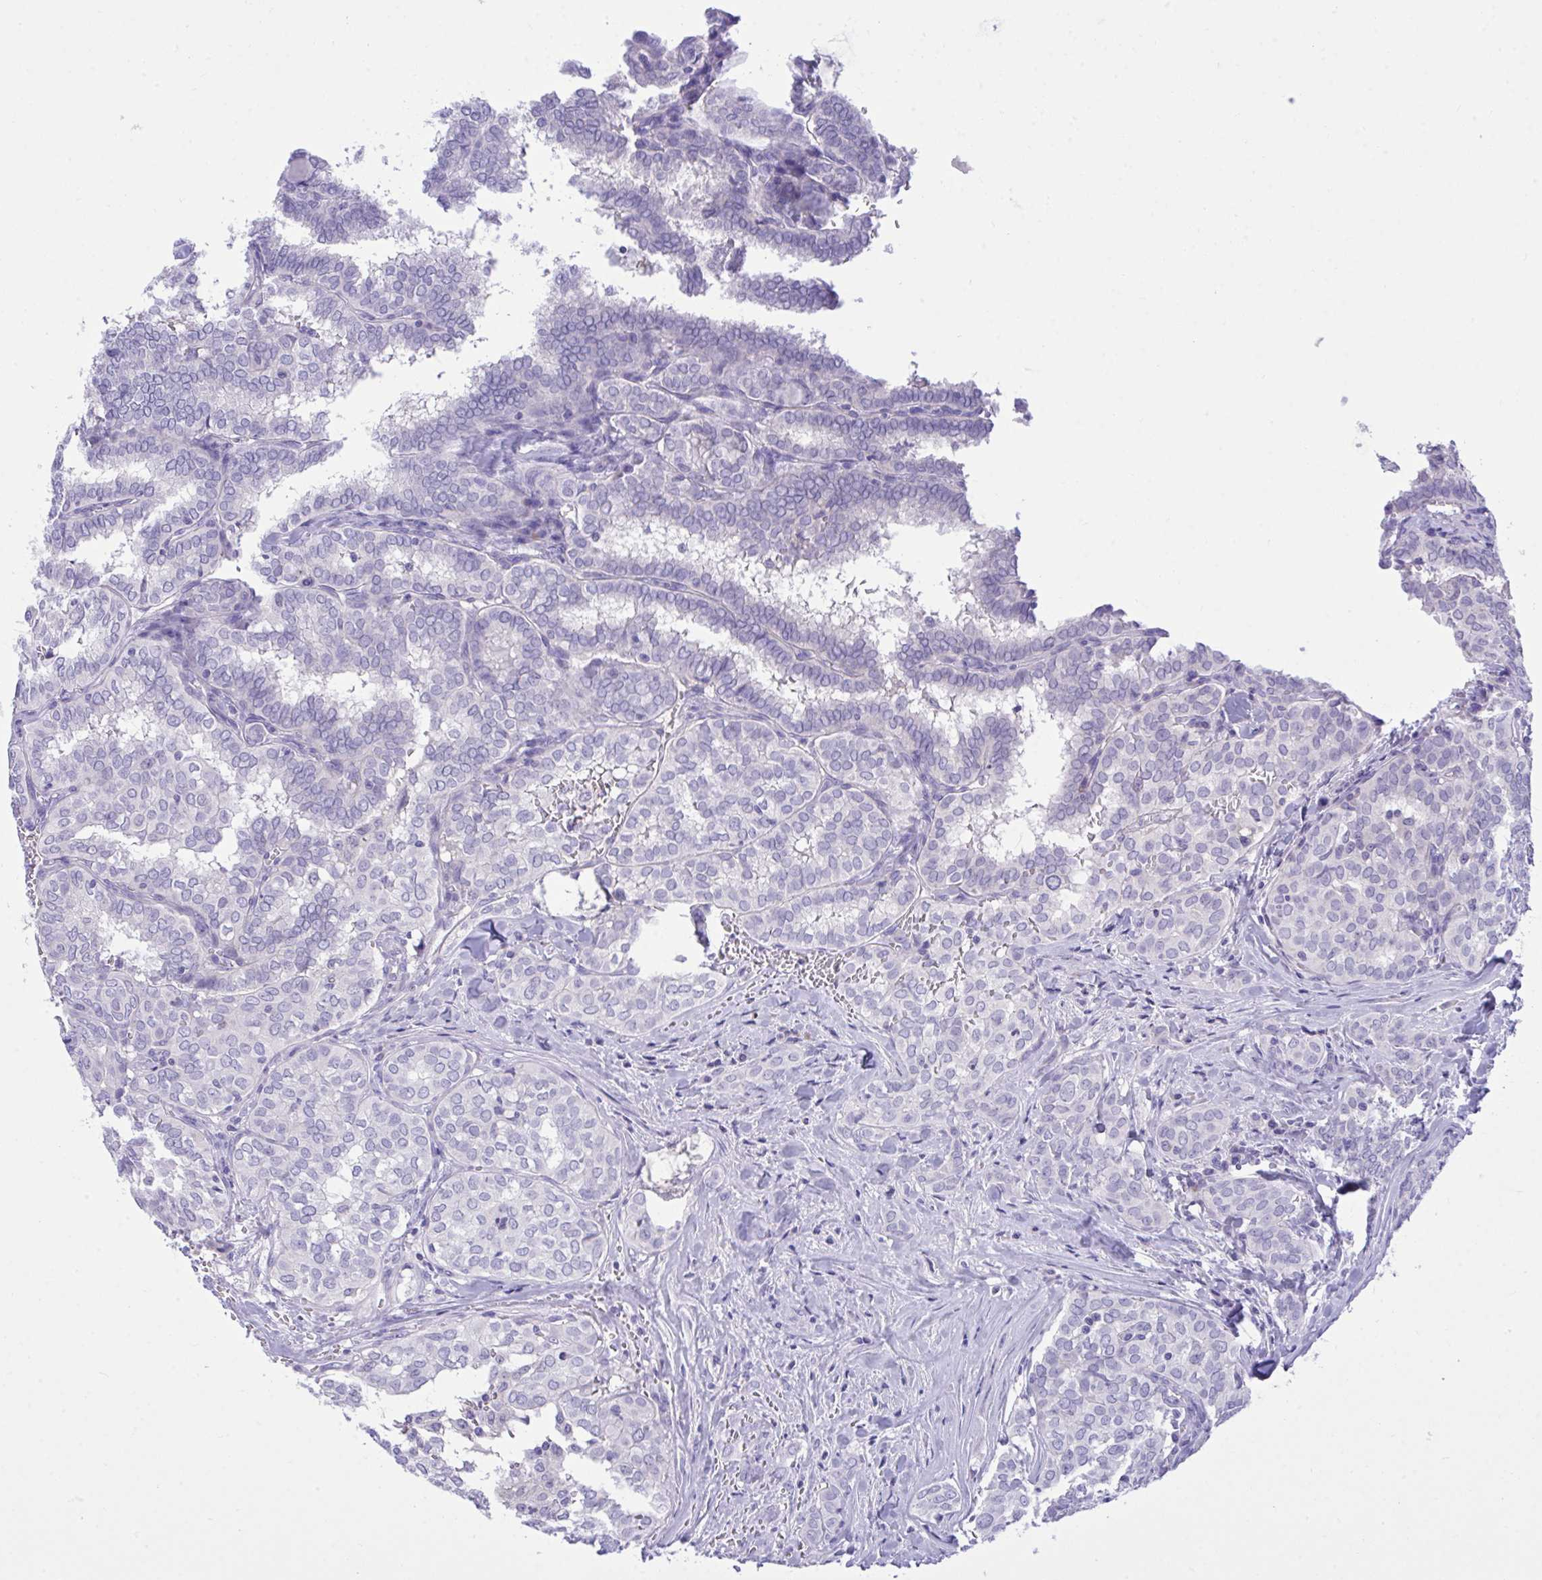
{"staining": {"intensity": "negative", "quantity": "none", "location": "none"}, "tissue": "thyroid cancer", "cell_type": "Tumor cells", "image_type": "cancer", "snomed": [{"axis": "morphology", "description": "Papillary adenocarcinoma, NOS"}, {"axis": "topography", "description": "Thyroid gland"}], "caption": "DAB immunohistochemical staining of human thyroid papillary adenocarcinoma reveals no significant staining in tumor cells.", "gene": "PLEKHH1", "patient": {"sex": "female", "age": 30}}